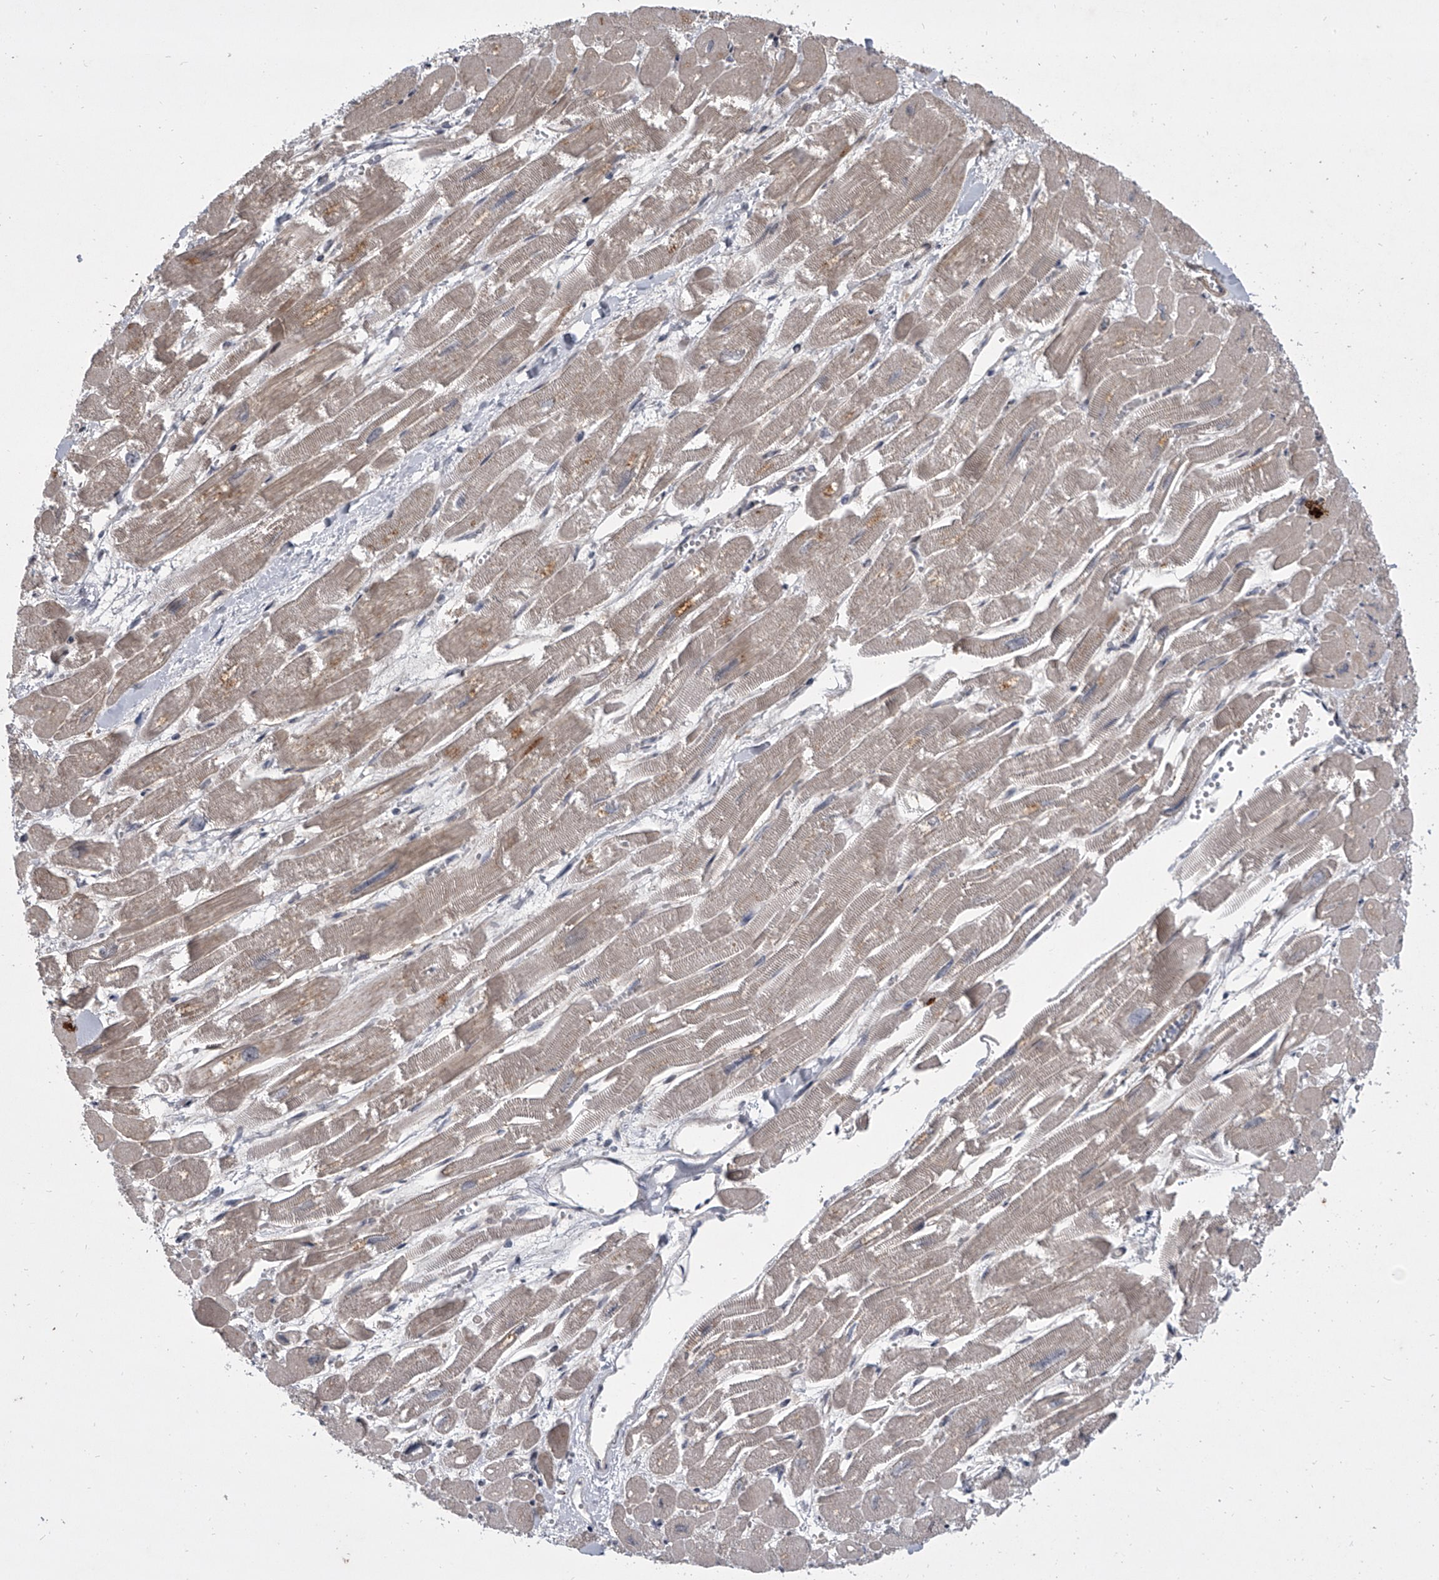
{"staining": {"intensity": "weak", "quantity": "25%-75%", "location": "cytoplasmic/membranous"}, "tissue": "heart muscle", "cell_type": "Cardiomyocytes", "image_type": "normal", "snomed": [{"axis": "morphology", "description": "Normal tissue, NOS"}, {"axis": "topography", "description": "Heart"}], "caption": "Human heart muscle stained with a protein marker exhibits weak staining in cardiomyocytes.", "gene": "HEATR6", "patient": {"sex": "male", "age": 54}}